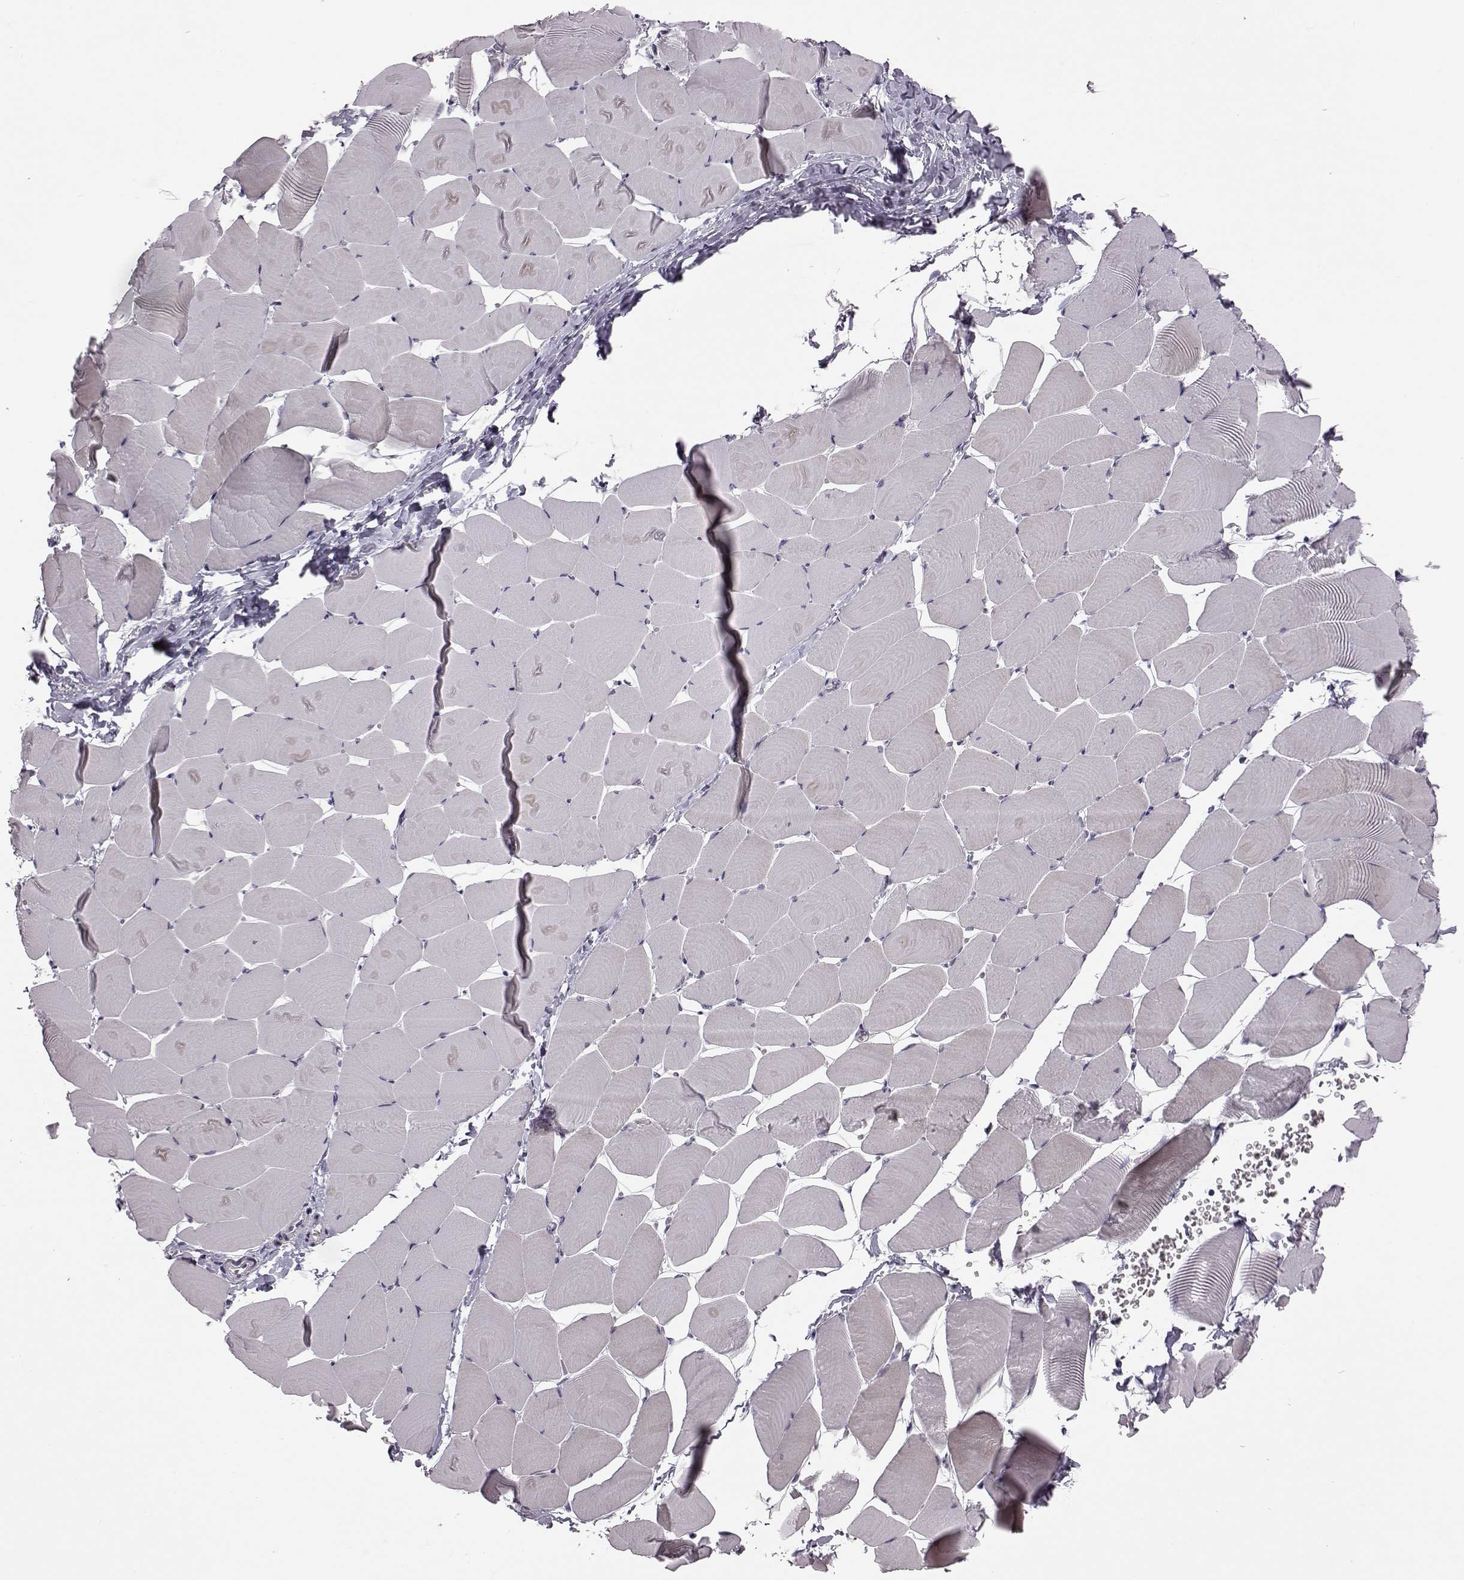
{"staining": {"intensity": "negative", "quantity": "none", "location": "none"}, "tissue": "skeletal muscle", "cell_type": "Myocytes", "image_type": "normal", "snomed": [{"axis": "morphology", "description": "Normal tissue, NOS"}, {"axis": "topography", "description": "Skeletal muscle"}], "caption": "An immunohistochemistry (IHC) micrograph of normal skeletal muscle is shown. There is no staining in myocytes of skeletal muscle. (Brightfield microscopy of DAB IHC at high magnification).", "gene": "C10orf62", "patient": {"sex": "male", "age": 25}}